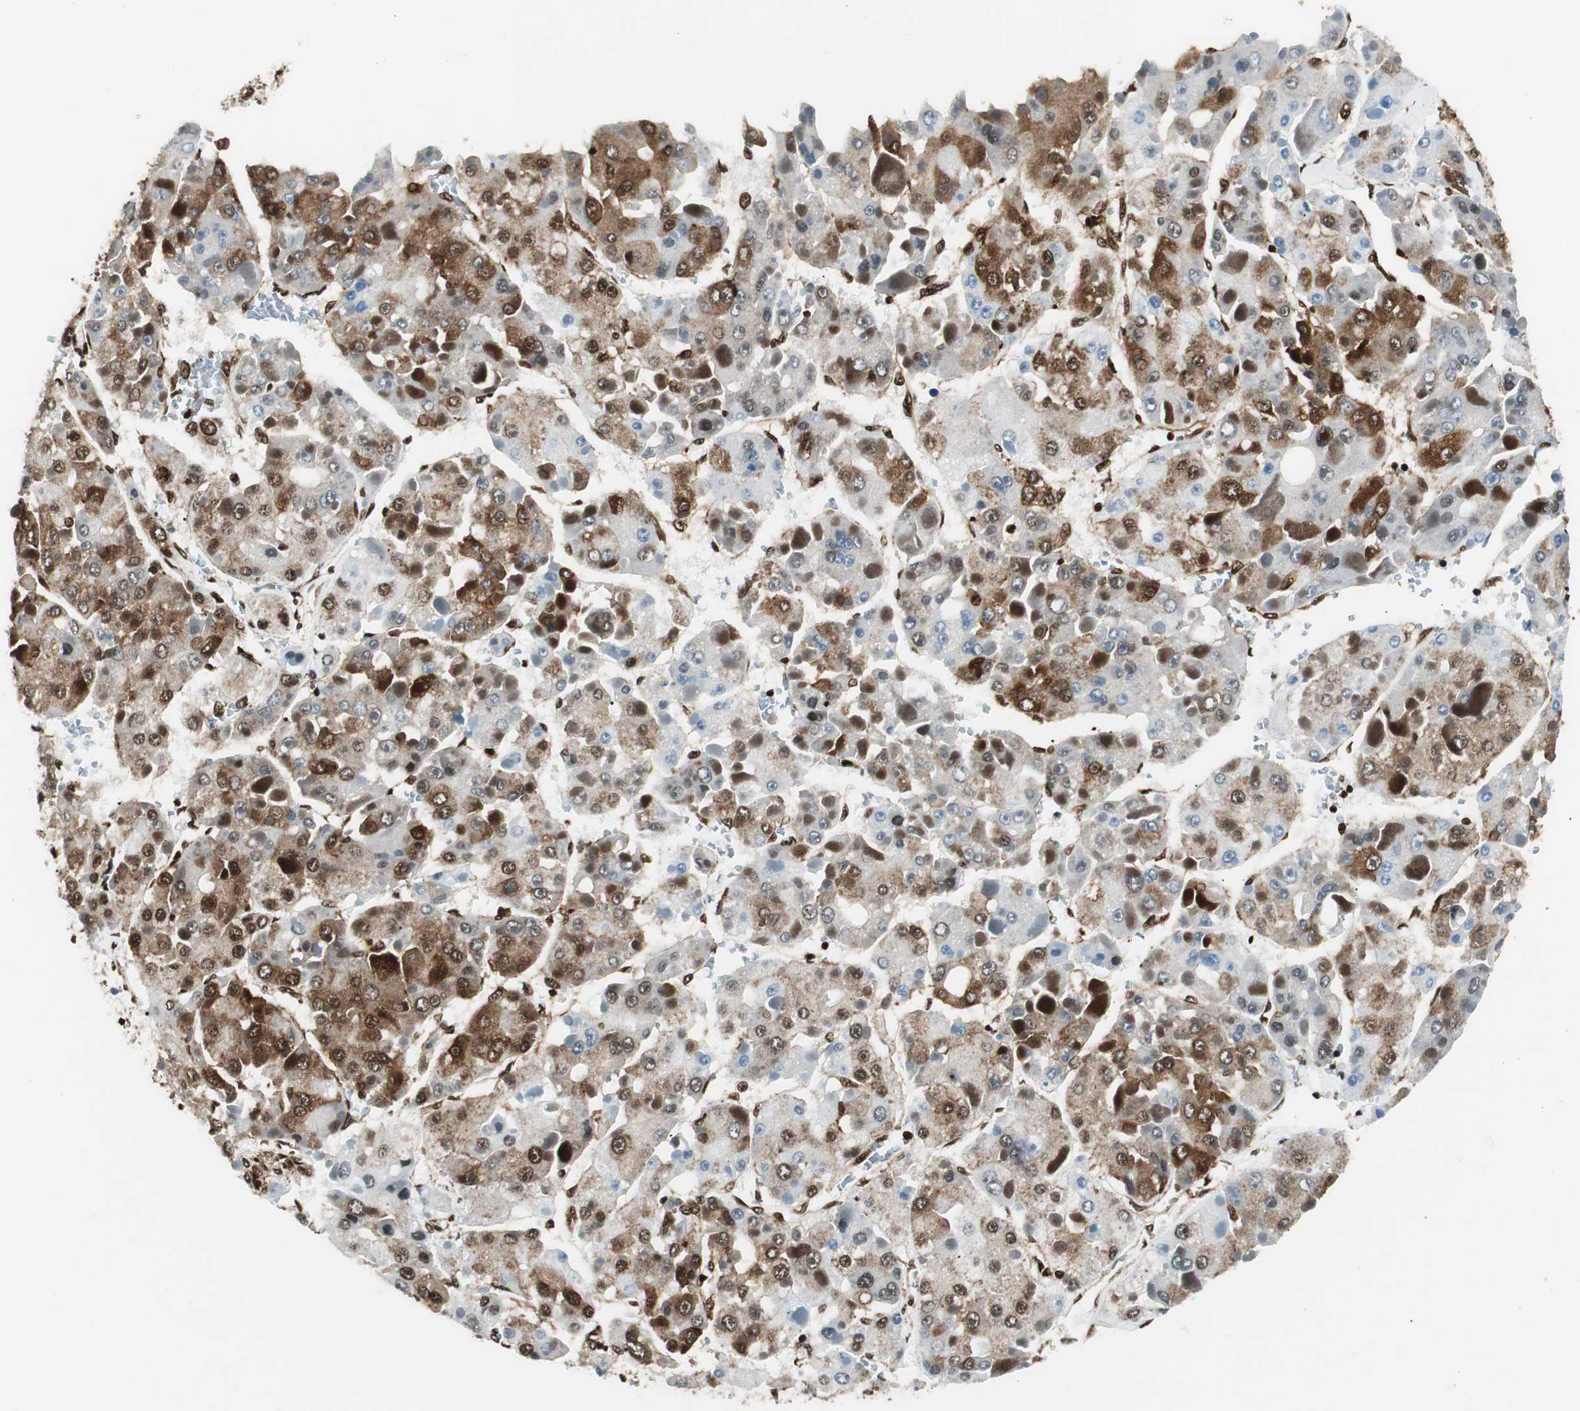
{"staining": {"intensity": "moderate", "quantity": "25%-75%", "location": "cytoplasmic/membranous,nuclear"}, "tissue": "liver cancer", "cell_type": "Tumor cells", "image_type": "cancer", "snomed": [{"axis": "morphology", "description": "Carcinoma, Hepatocellular, NOS"}, {"axis": "topography", "description": "Liver"}], "caption": "Tumor cells show medium levels of moderate cytoplasmic/membranous and nuclear positivity in approximately 25%-75% of cells in liver cancer. (Brightfield microscopy of DAB IHC at high magnification).", "gene": "EWSR1", "patient": {"sex": "female", "age": 73}}